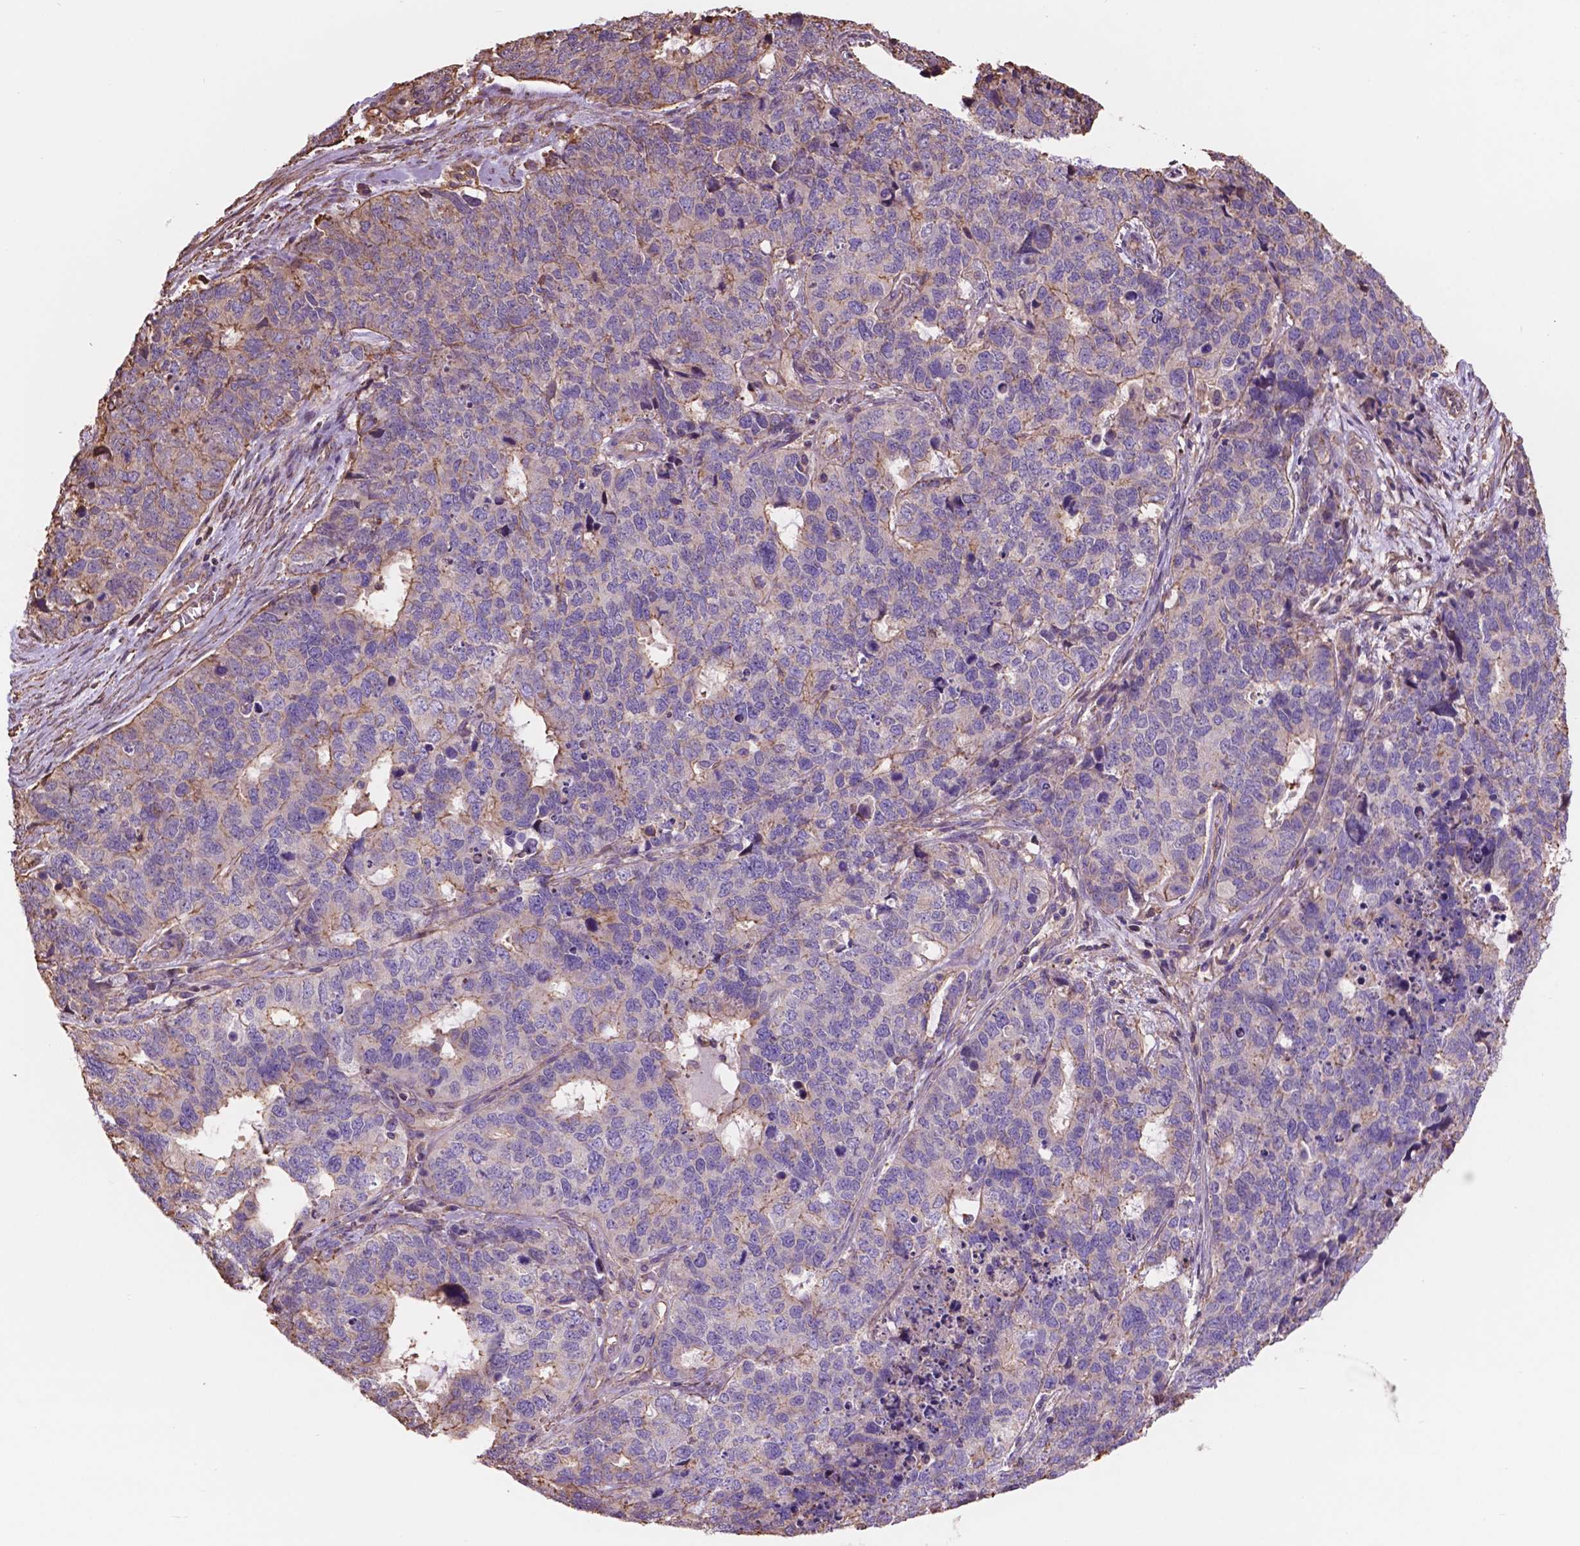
{"staining": {"intensity": "negative", "quantity": "none", "location": "none"}, "tissue": "cervical cancer", "cell_type": "Tumor cells", "image_type": "cancer", "snomed": [{"axis": "morphology", "description": "Squamous cell carcinoma, NOS"}, {"axis": "topography", "description": "Cervix"}], "caption": "This is an IHC histopathology image of cervical cancer. There is no expression in tumor cells.", "gene": "NIPA2", "patient": {"sex": "female", "age": 63}}